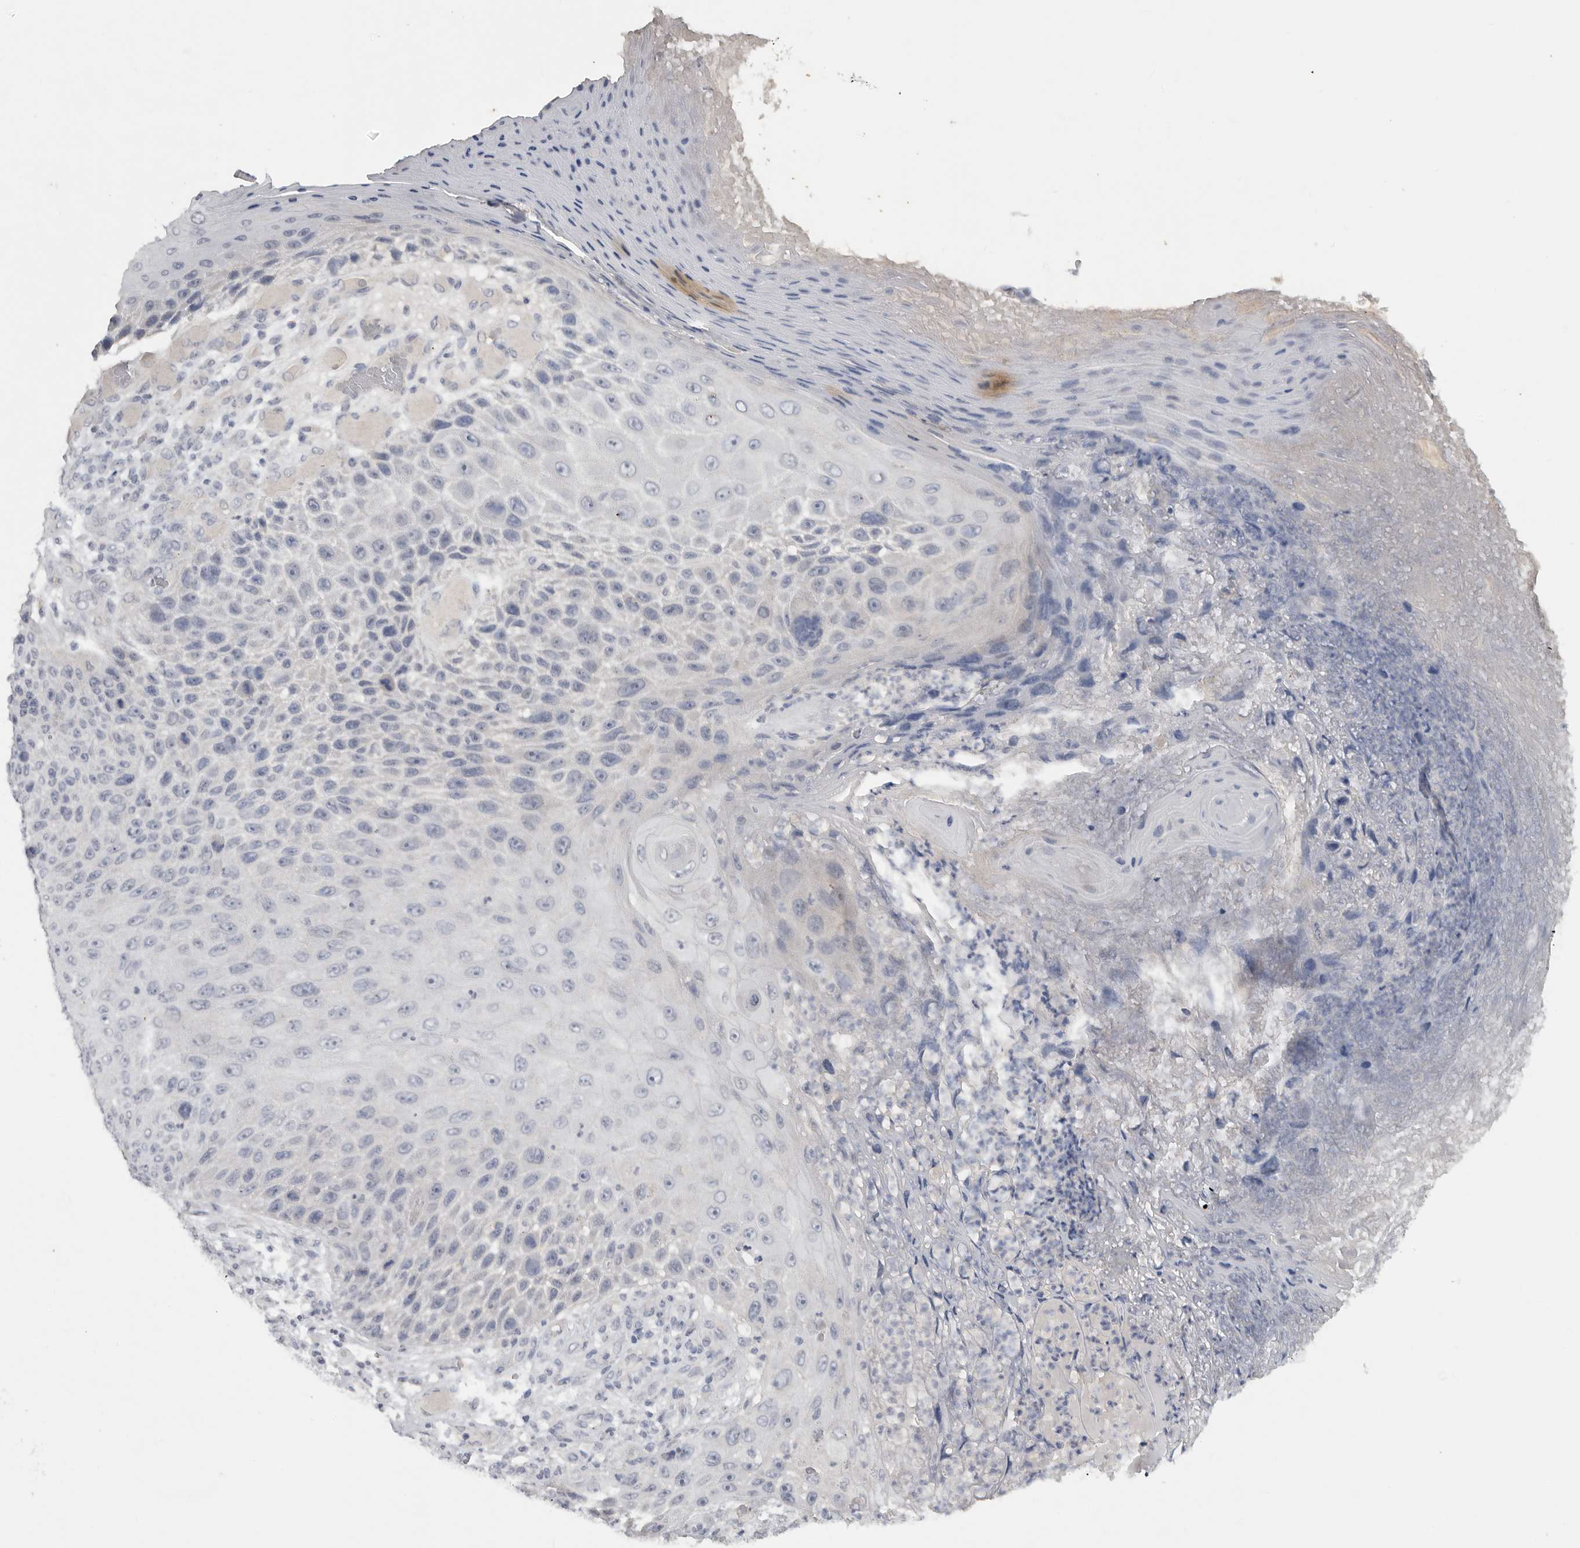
{"staining": {"intensity": "negative", "quantity": "none", "location": "none"}, "tissue": "skin cancer", "cell_type": "Tumor cells", "image_type": "cancer", "snomed": [{"axis": "morphology", "description": "Squamous cell carcinoma, NOS"}, {"axis": "topography", "description": "Skin"}], "caption": "IHC of skin cancer (squamous cell carcinoma) reveals no expression in tumor cells.", "gene": "REG4", "patient": {"sex": "female", "age": 88}}